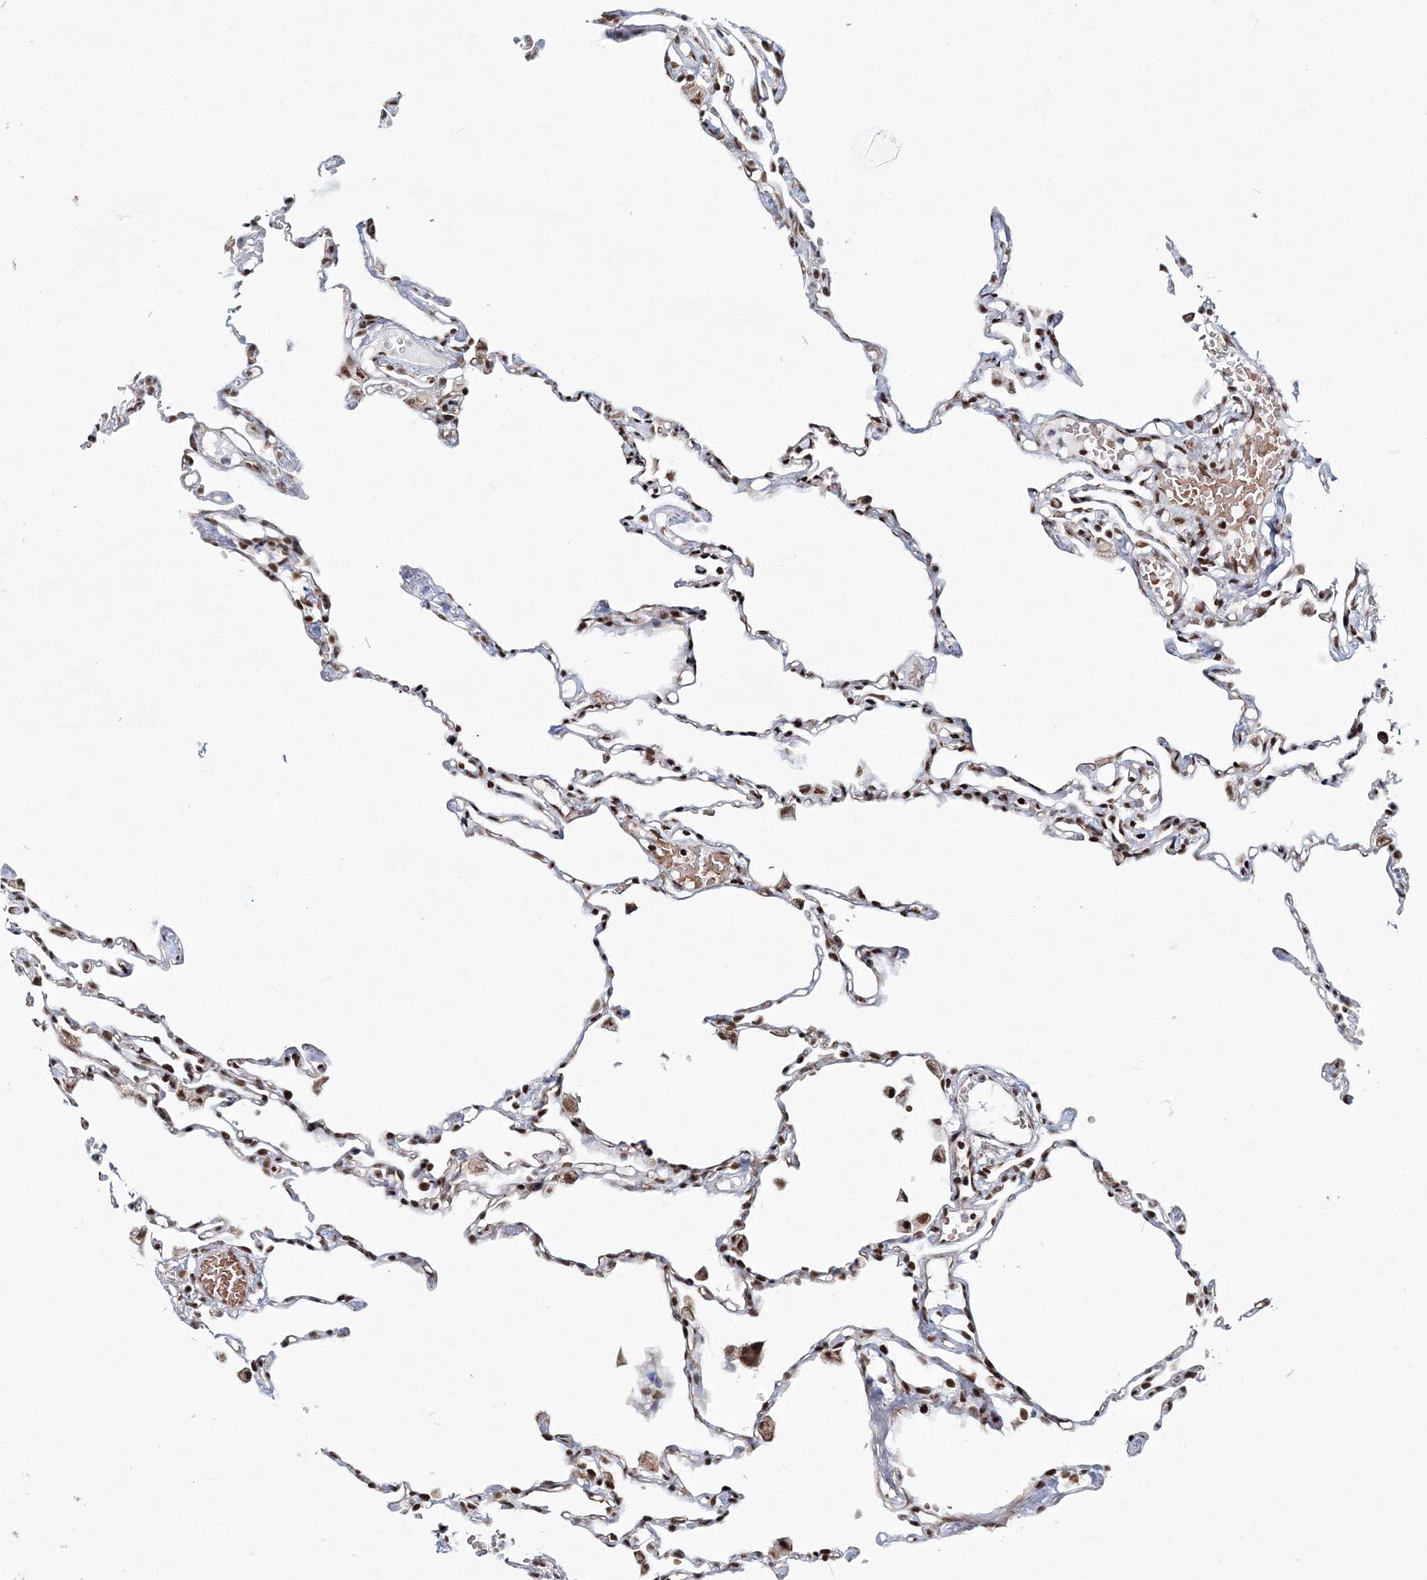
{"staining": {"intensity": "moderate", "quantity": ">75%", "location": "nuclear"}, "tissue": "lung", "cell_type": "Alveolar cells", "image_type": "normal", "snomed": [{"axis": "morphology", "description": "Normal tissue, NOS"}, {"axis": "topography", "description": "Lung"}], "caption": "Immunohistochemical staining of normal human lung shows >75% levels of moderate nuclear protein positivity in about >75% of alveolar cells.", "gene": "ENSG00000290315", "patient": {"sex": "female", "age": 49}}